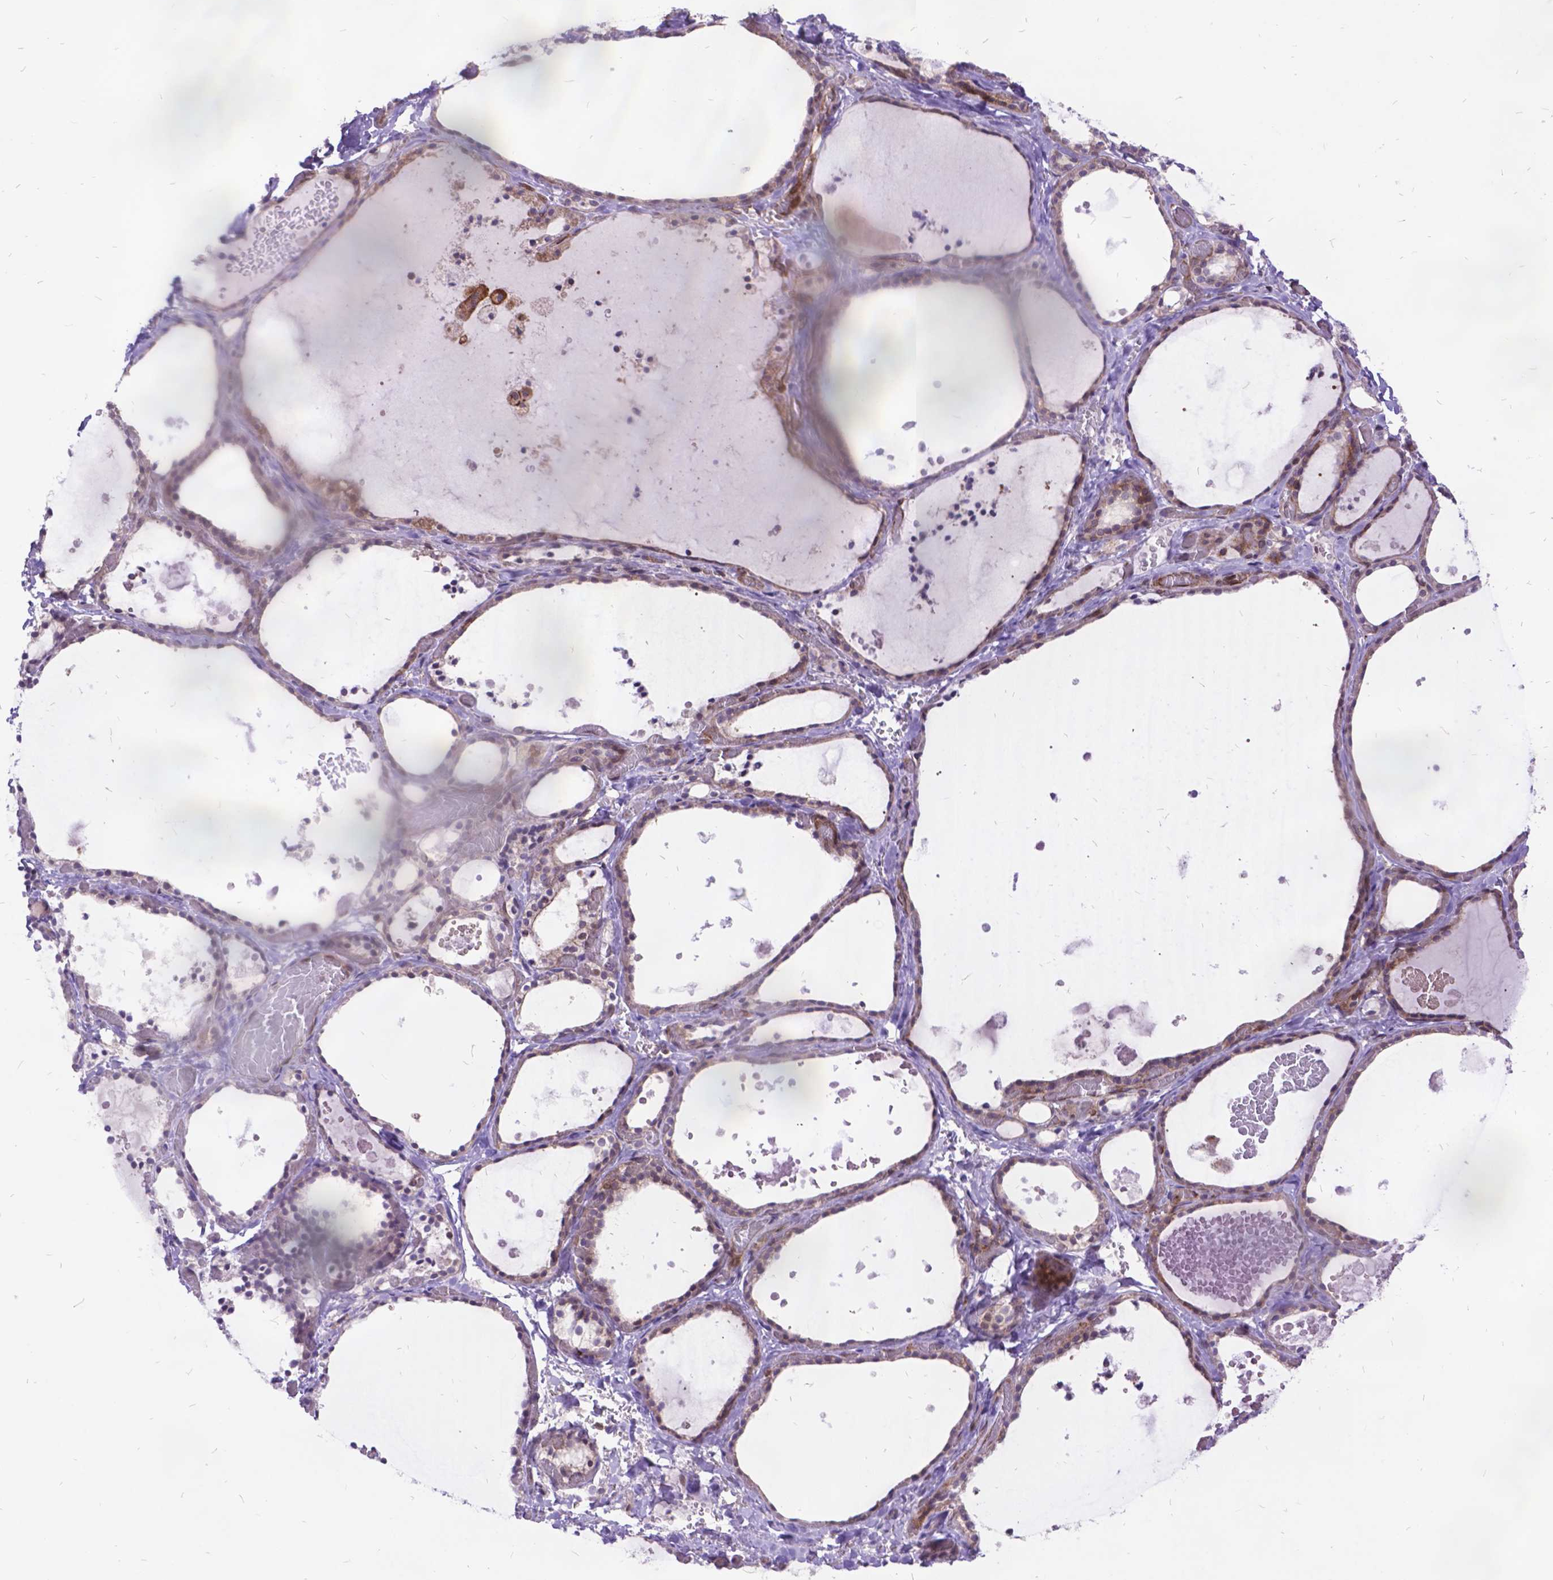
{"staining": {"intensity": "weak", "quantity": ">75%", "location": "cytoplasmic/membranous"}, "tissue": "thyroid gland", "cell_type": "Glandular cells", "image_type": "normal", "snomed": [{"axis": "morphology", "description": "Normal tissue, NOS"}, {"axis": "topography", "description": "Thyroid gland"}], "caption": "The micrograph exhibits staining of unremarkable thyroid gland, revealing weak cytoplasmic/membranous protein expression (brown color) within glandular cells.", "gene": "GRB7", "patient": {"sex": "female", "age": 56}}